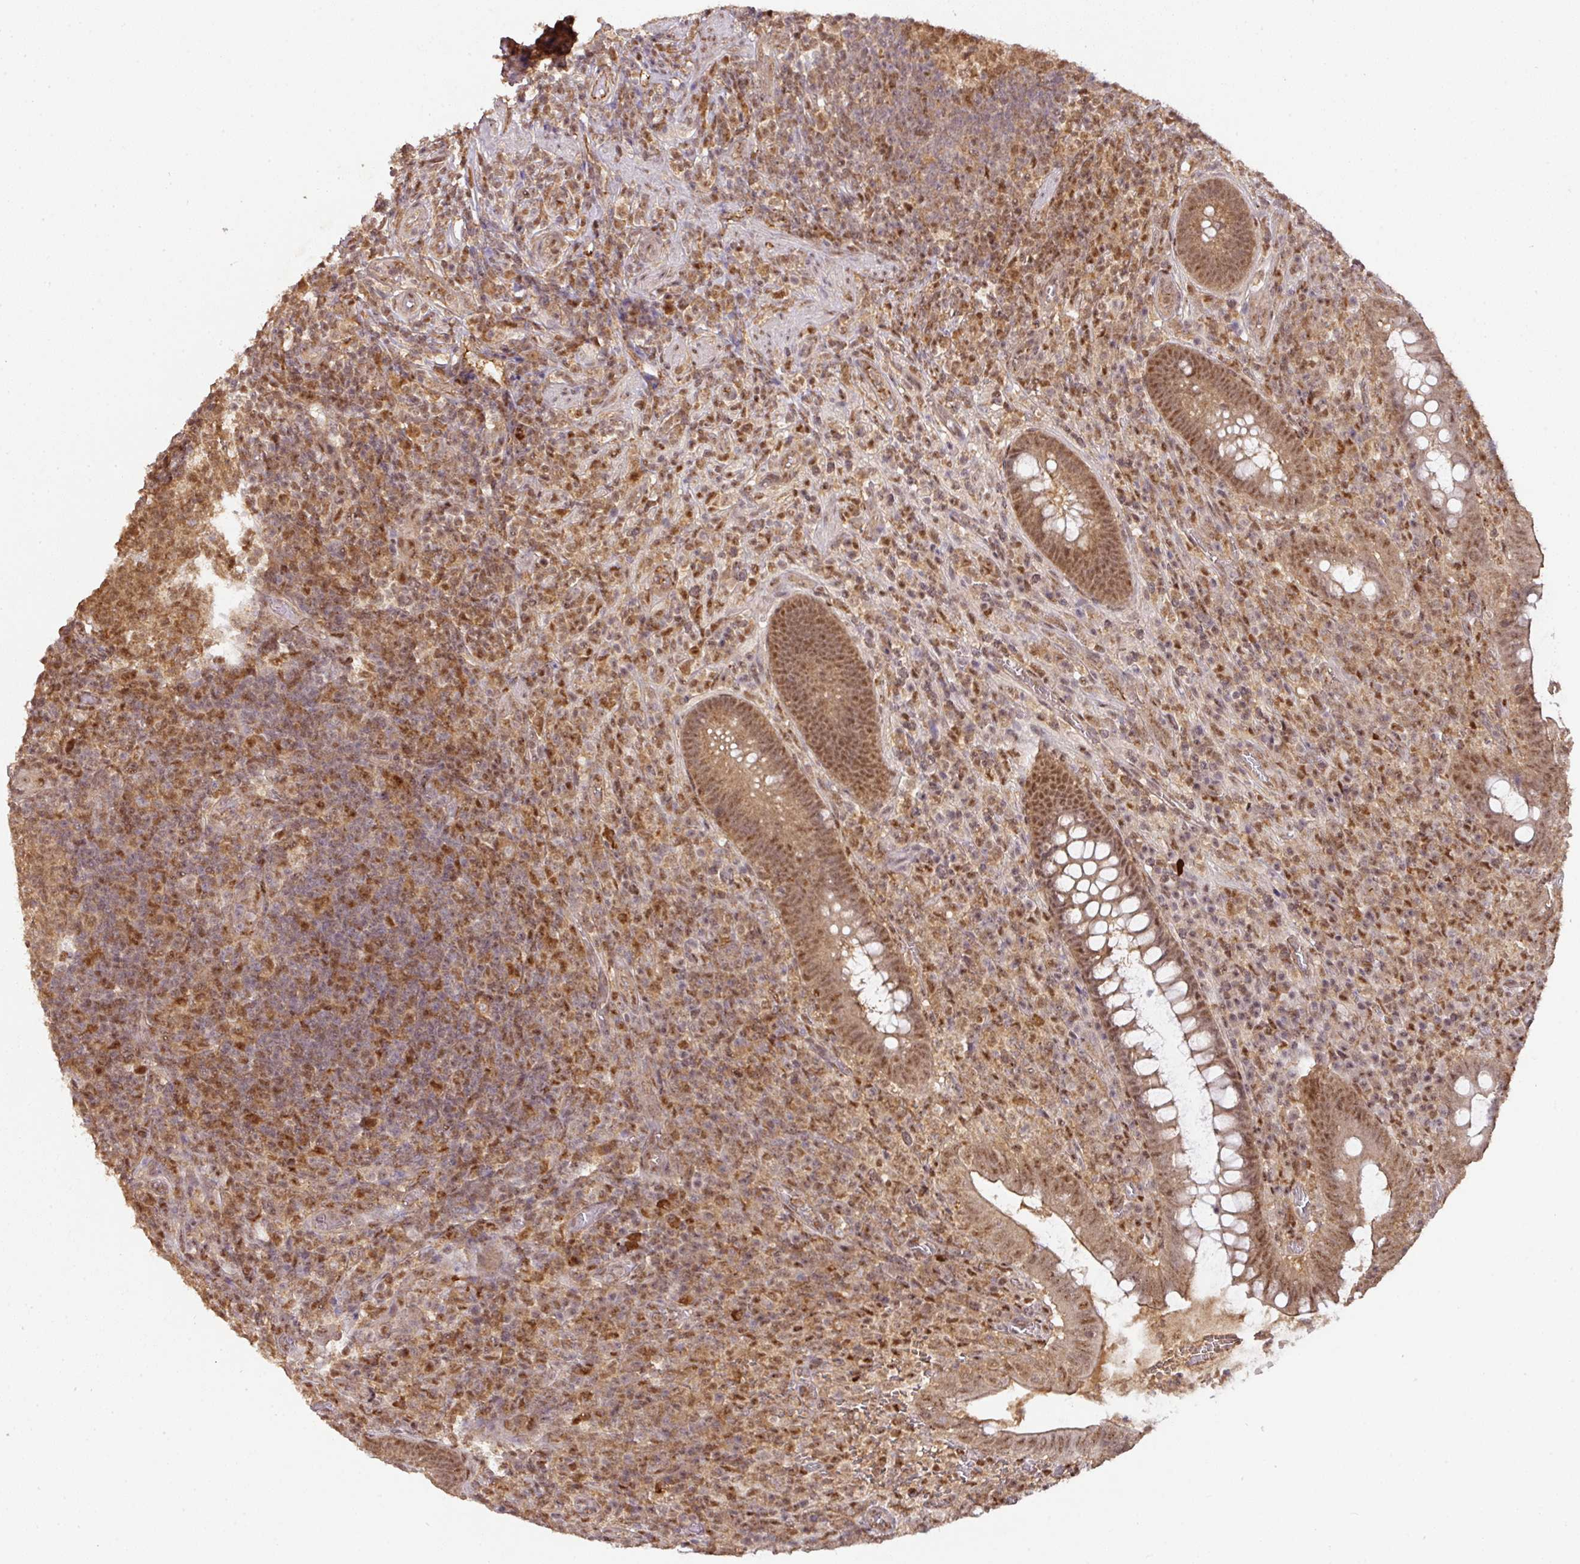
{"staining": {"intensity": "moderate", "quantity": ">75%", "location": "cytoplasmic/membranous,nuclear"}, "tissue": "appendix", "cell_type": "Glandular cells", "image_type": "normal", "snomed": [{"axis": "morphology", "description": "Normal tissue, NOS"}, {"axis": "topography", "description": "Appendix"}], "caption": "IHC photomicrograph of unremarkable appendix: appendix stained using immunohistochemistry (IHC) exhibits medium levels of moderate protein expression localized specifically in the cytoplasmic/membranous,nuclear of glandular cells, appearing as a cytoplasmic/membranous,nuclear brown color.", "gene": "RANBP9", "patient": {"sex": "female", "age": 43}}